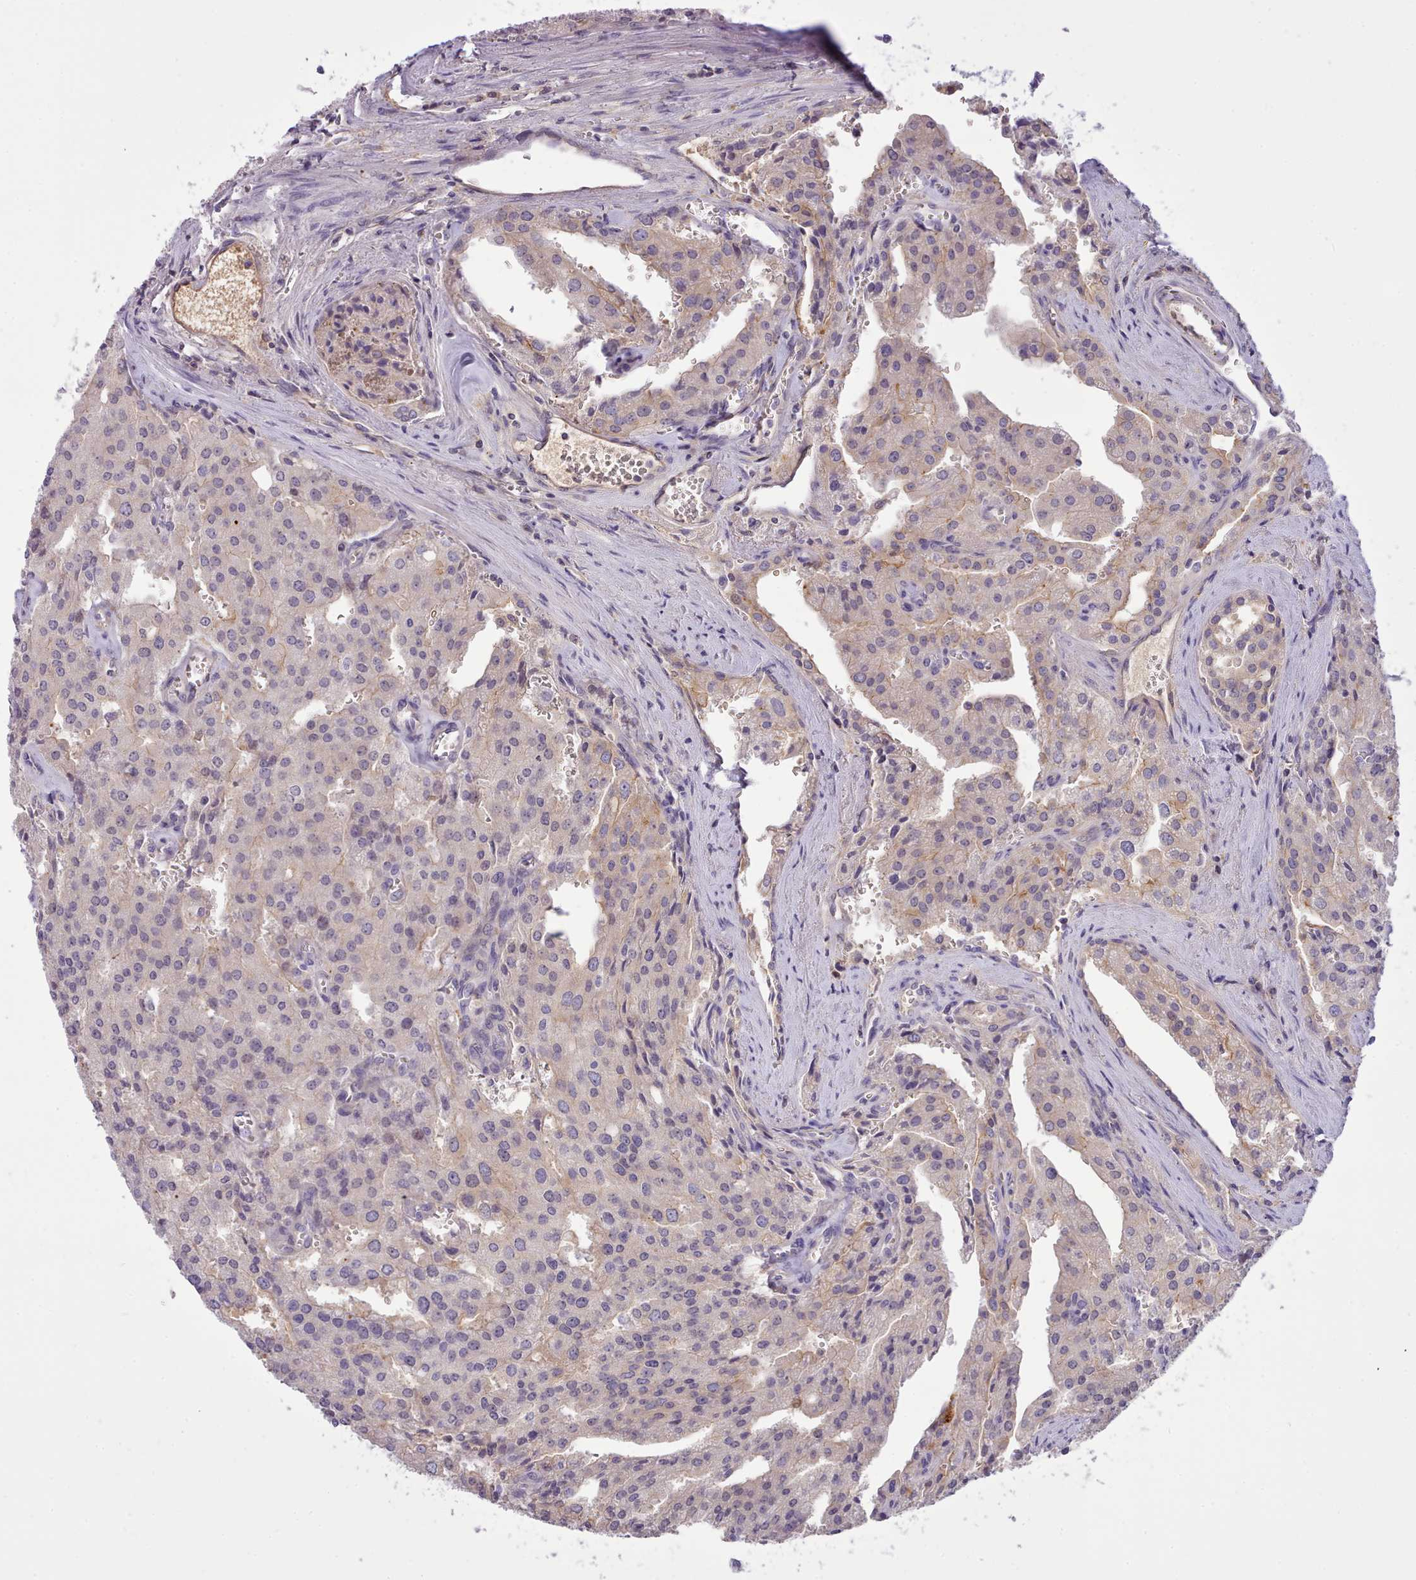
{"staining": {"intensity": "weak", "quantity": "<25%", "location": "cytoplasmic/membranous"}, "tissue": "prostate cancer", "cell_type": "Tumor cells", "image_type": "cancer", "snomed": [{"axis": "morphology", "description": "Adenocarcinoma, High grade"}, {"axis": "topography", "description": "Prostate"}], "caption": "Tumor cells show no significant positivity in prostate cancer.", "gene": "CYP2A13", "patient": {"sex": "male", "age": 68}}